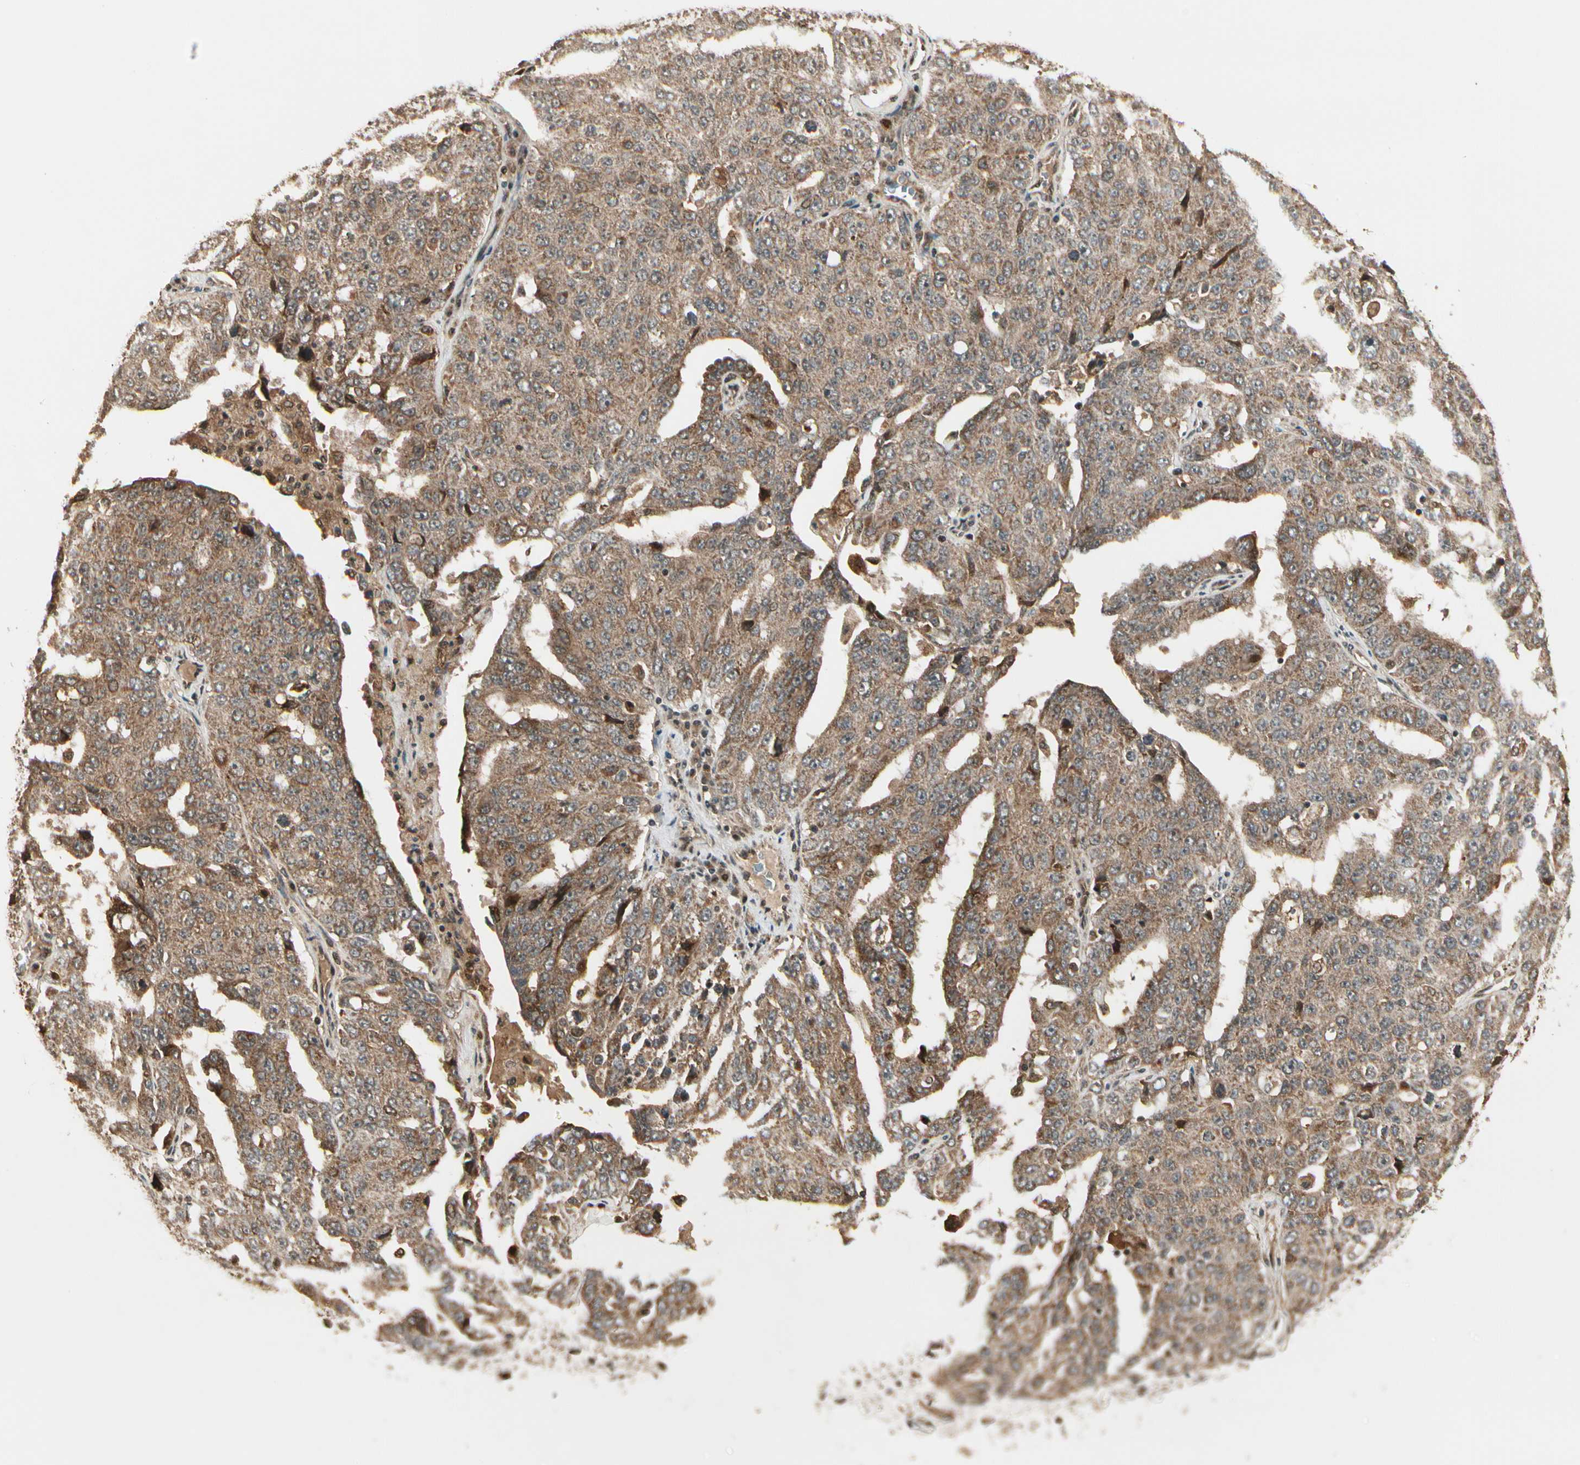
{"staining": {"intensity": "moderate", "quantity": ">75%", "location": "cytoplasmic/membranous"}, "tissue": "ovarian cancer", "cell_type": "Tumor cells", "image_type": "cancer", "snomed": [{"axis": "morphology", "description": "Carcinoma, endometroid"}, {"axis": "topography", "description": "Ovary"}], "caption": "IHC staining of endometroid carcinoma (ovarian), which displays medium levels of moderate cytoplasmic/membranous staining in about >75% of tumor cells indicating moderate cytoplasmic/membranous protein expression. The staining was performed using DAB (brown) for protein detection and nuclei were counterstained in hematoxylin (blue).", "gene": "GLUL", "patient": {"sex": "female", "age": 62}}